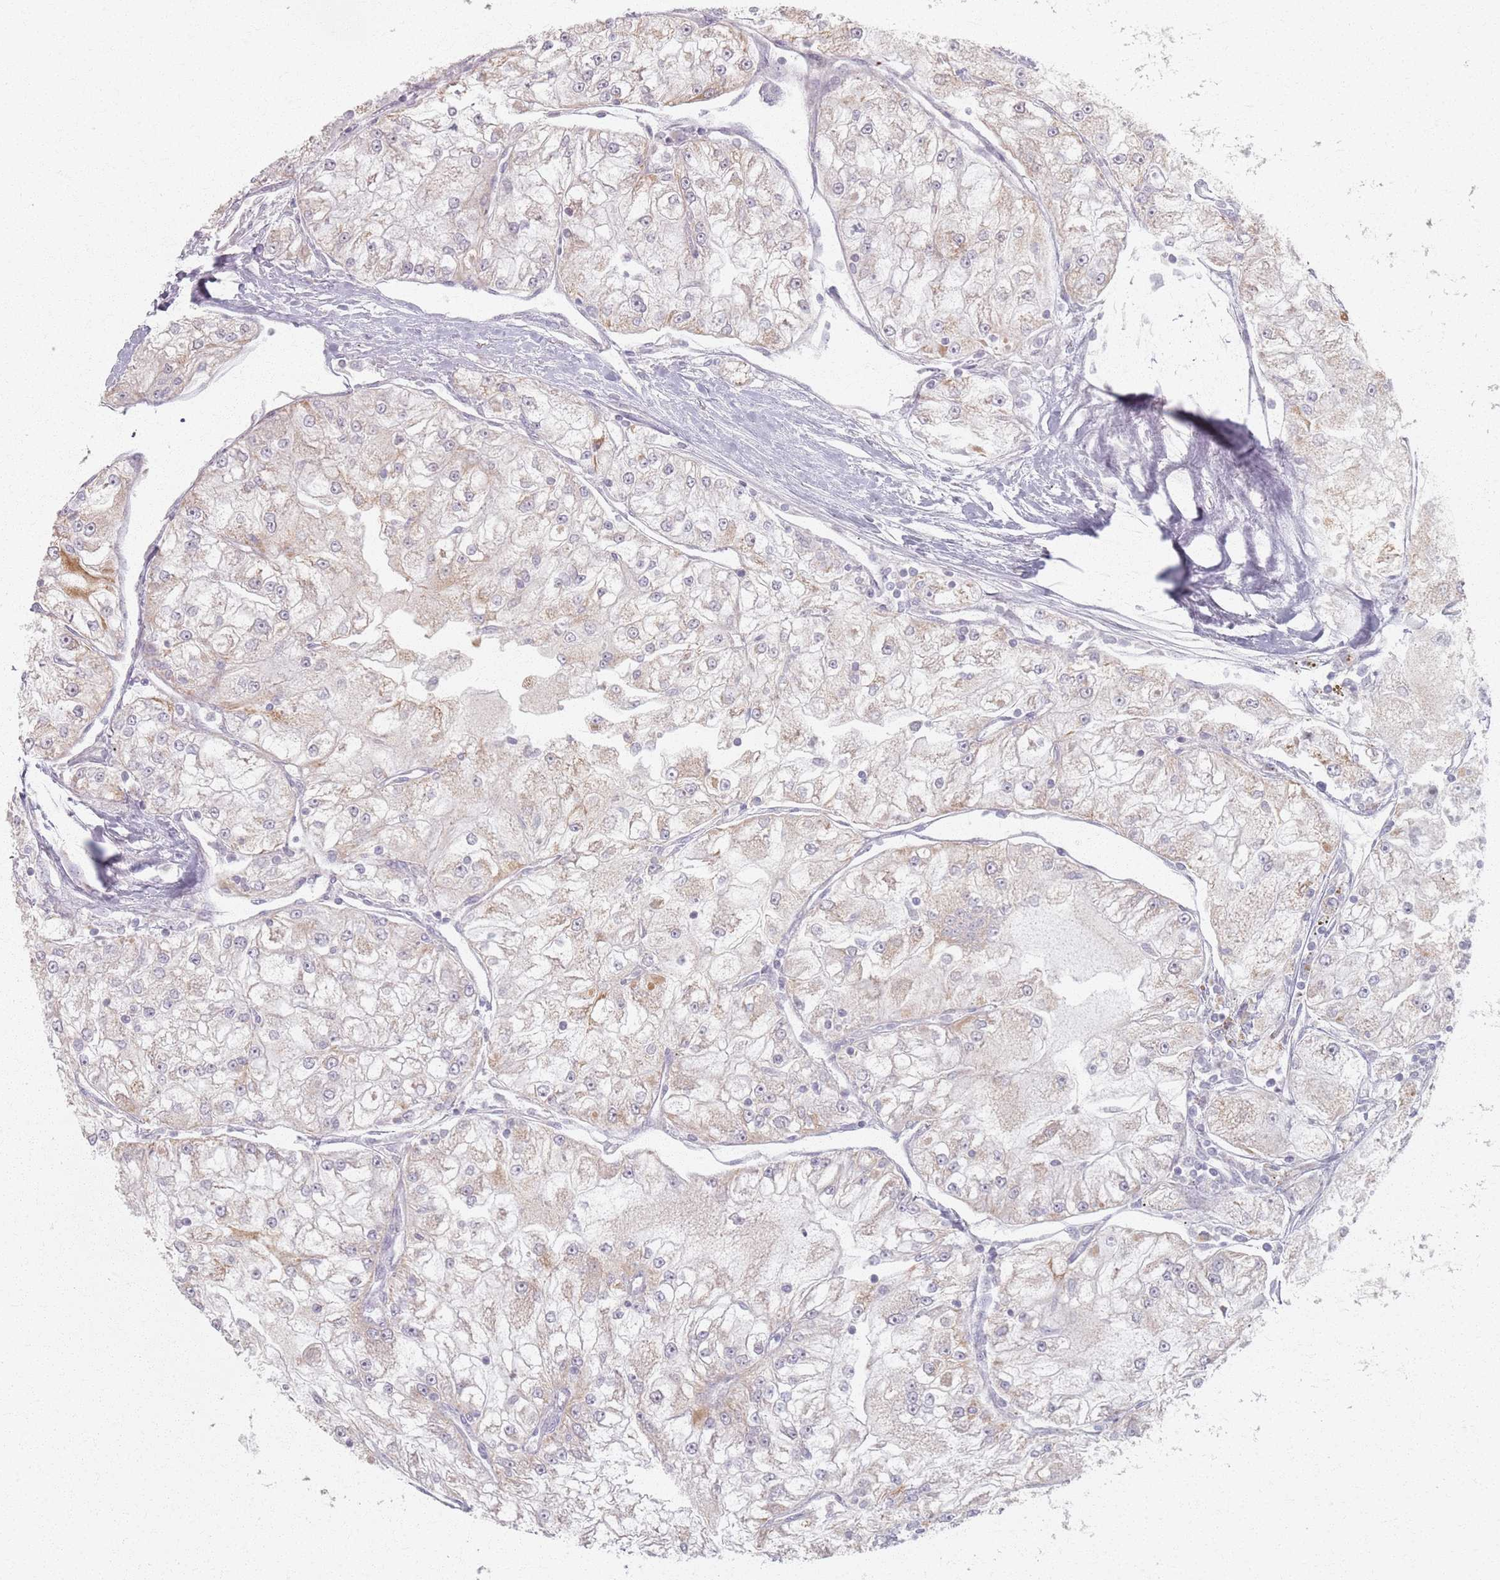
{"staining": {"intensity": "weak", "quantity": "<25%", "location": "cytoplasmic/membranous"}, "tissue": "renal cancer", "cell_type": "Tumor cells", "image_type": "cancer", "snomed": [{"axis": "morphology", "description": "Adenocarcinoma, NOS"}, {"axis": "topography", "description": "Kidney"}], "caption": "Renal cancer stained for a protein using immunohistochemistry exhibits no positivity tumor cells.", "gene": "PKD2L2", "patient": {"sex": "female", "age": 72}}